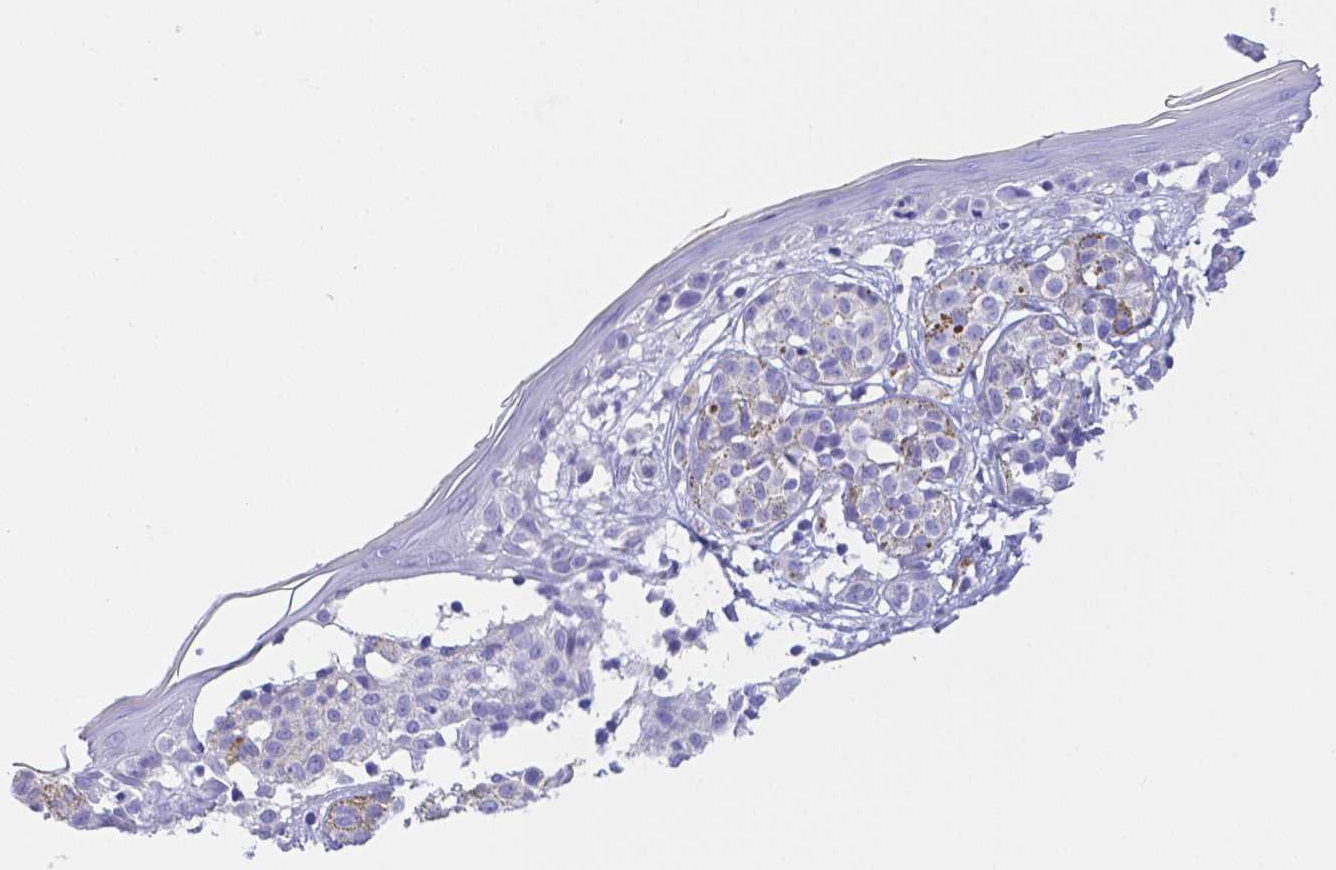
{"staining": {"intensity": "negative", "quantity": "none", "location": "none"}, "tissue": "skin", "cell_type": "Fibroblasts", "image_type": "normal", "snomed": [{"axis": "morphology", "description": "Normal tissue, NOS"}, {"axis": "topography", "description": "Skin"}], "caption": "Image shows no significant protein expression in fibroblasts of normal skin. (DAB (3,3'-diaminobenzidine) IHC with hematoxylin counter stain).", "gene": "ZG16B", "patient": {"sex": "female", "age": 34}}